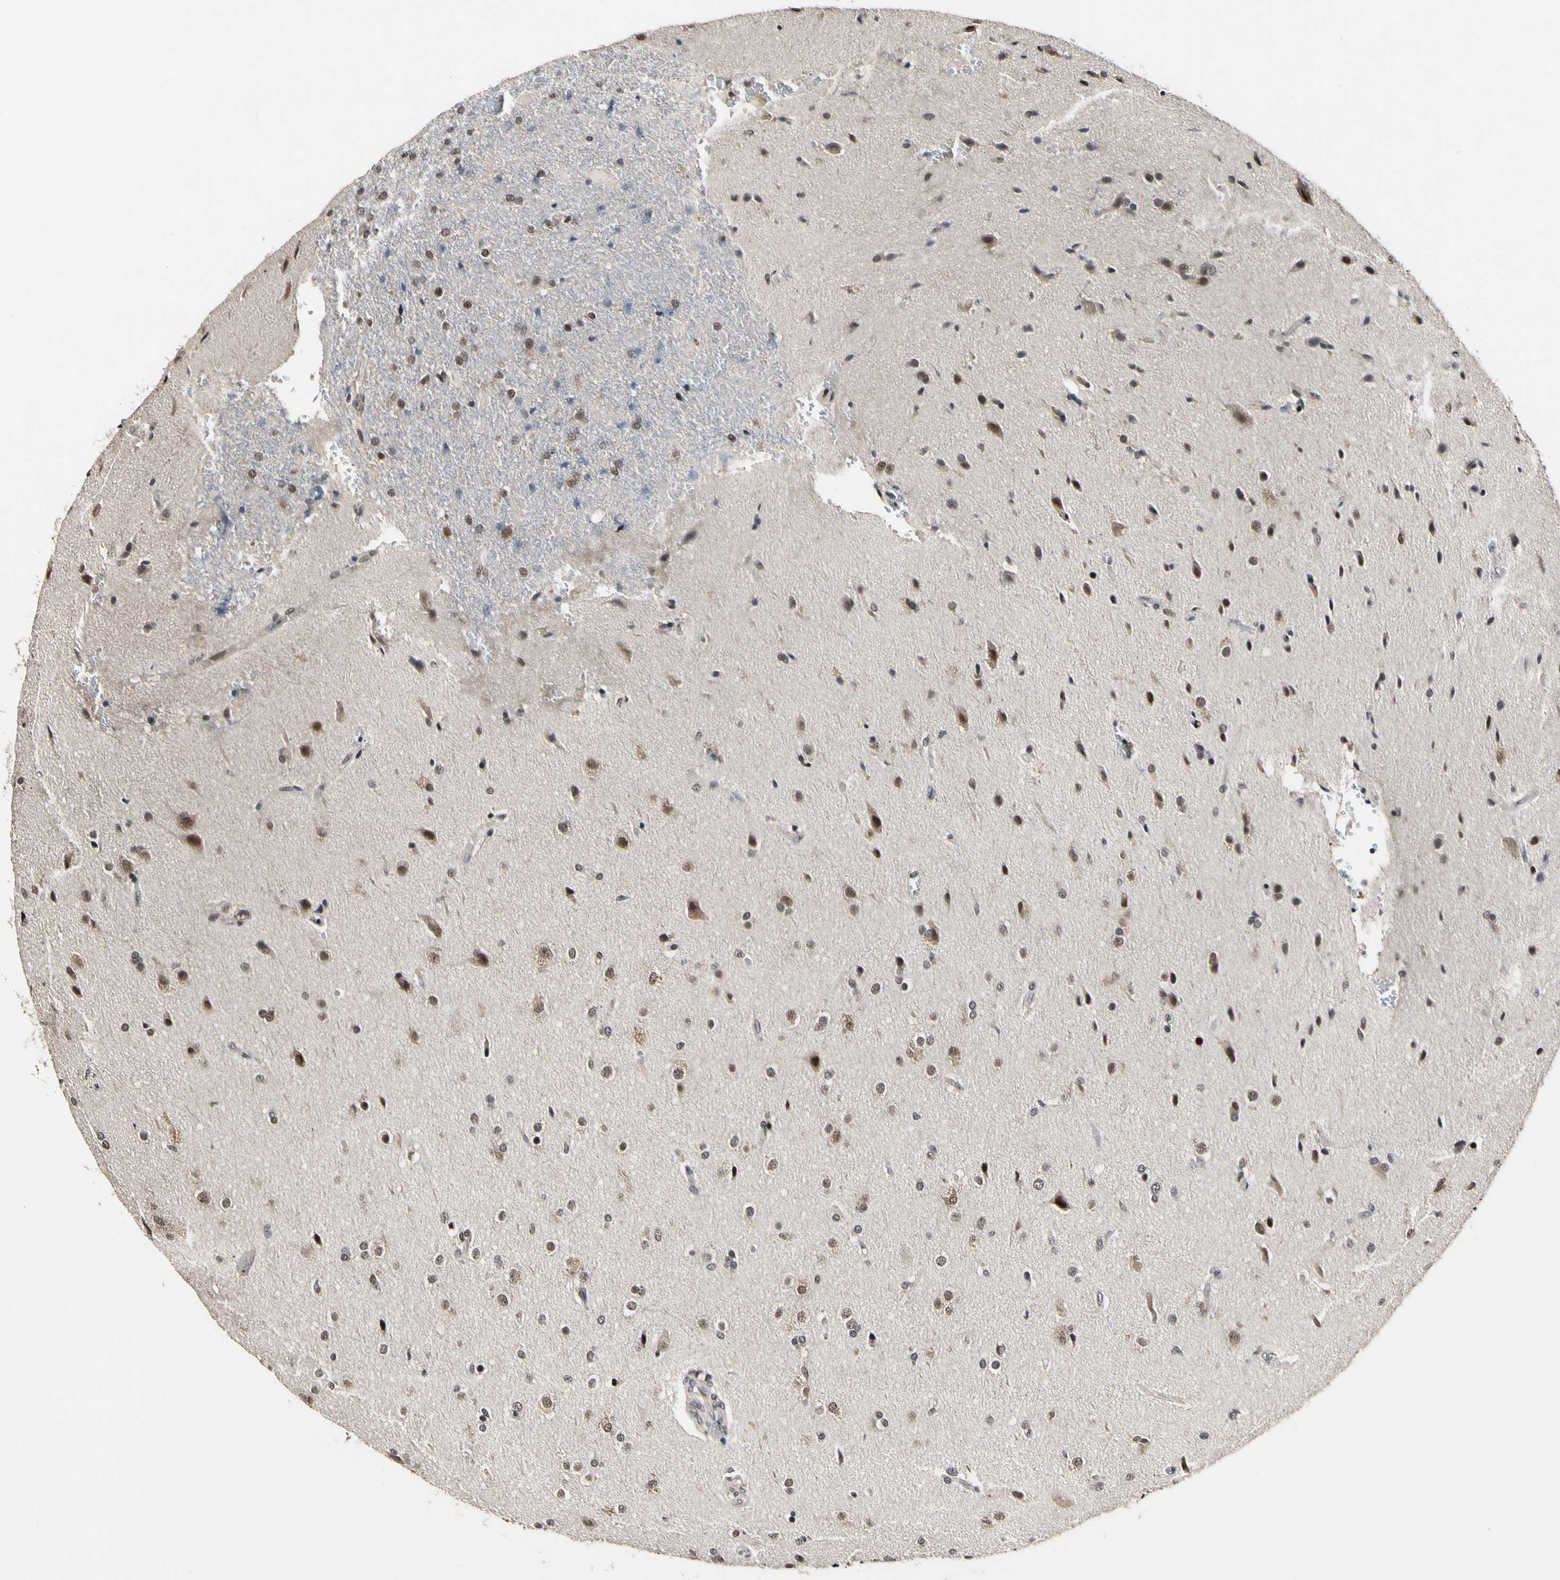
{"staining": {"intensity": "moderate", "quantity": "25%-75%", "location": "cytoplasmic/membranous,nuclear"}, "tissue": "glioma", "cell_type": "Tumor cells", "image_type": "cancer", "snomed": [{"axis": "morphology", "description": "Glioma, malignant, High grade"}, {"axis": "topography", "description": "Brain"}], "caption": "Malignant glioma (high-grade) stained for a protein (brown) displays moderate cytoplasmic/membranous and nuclear positive positivity in approximately 25%-75% of tumor cells.", "gene": "PSMD10", "patient": {"sex": "male", "age": 71}}